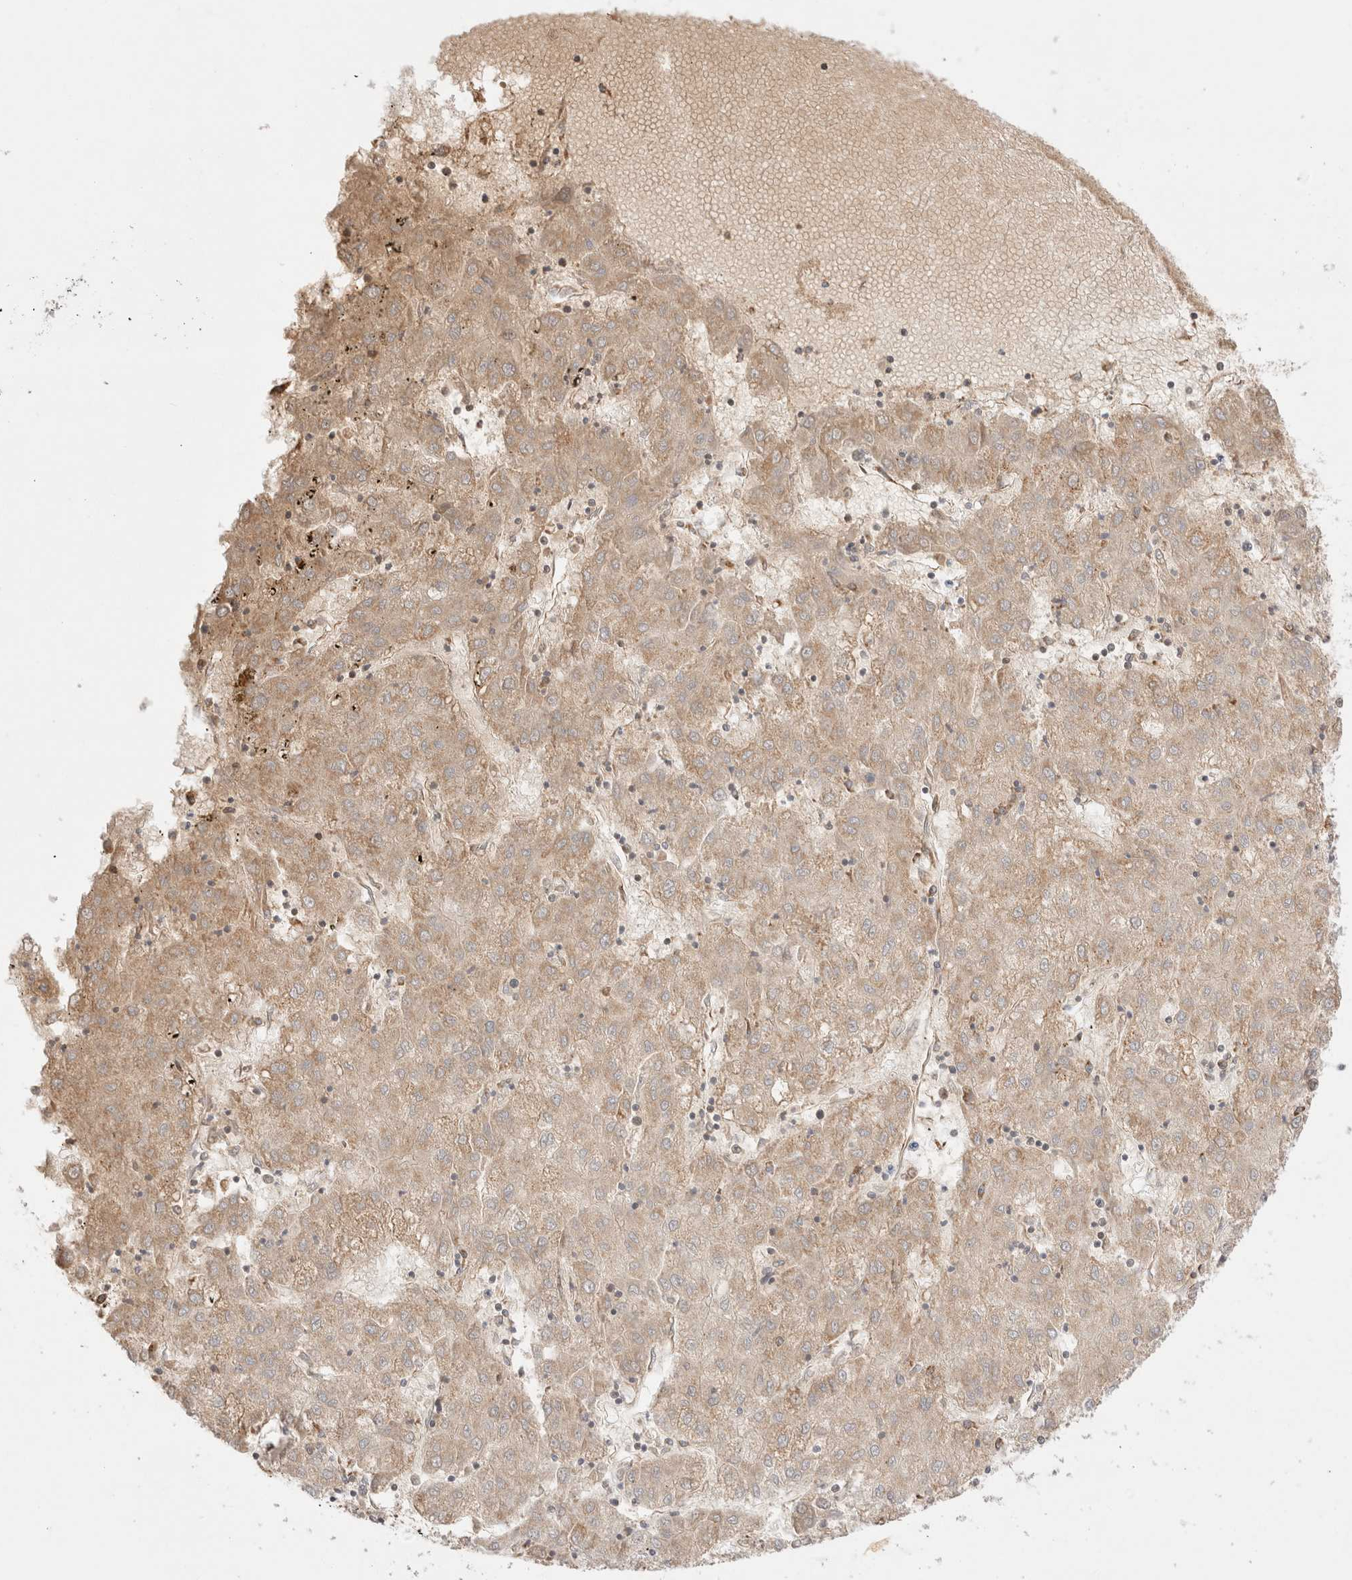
{"staining": {"intensity": "weak", "quantity": ">75%", "location": "cytoplasmic/membranous"}, "tissue": "liver cancer", "cell_type": "Tumor cells", "image_type": "cancer", "snomed": [{"axis": "morphology", "description": "Carcinoma, Hepatocellular, NOS"}, {"axis": "topography", "description": "Liver"}], "caption": "Human liver hepatocellular carcinoma stained with a brown dye exhibits weak cytoplasmic/membranous positive expression in approximately >75% of tumor cells.", "gene": "TMPPE", "patient": {"sex": "male", "age": 72}}